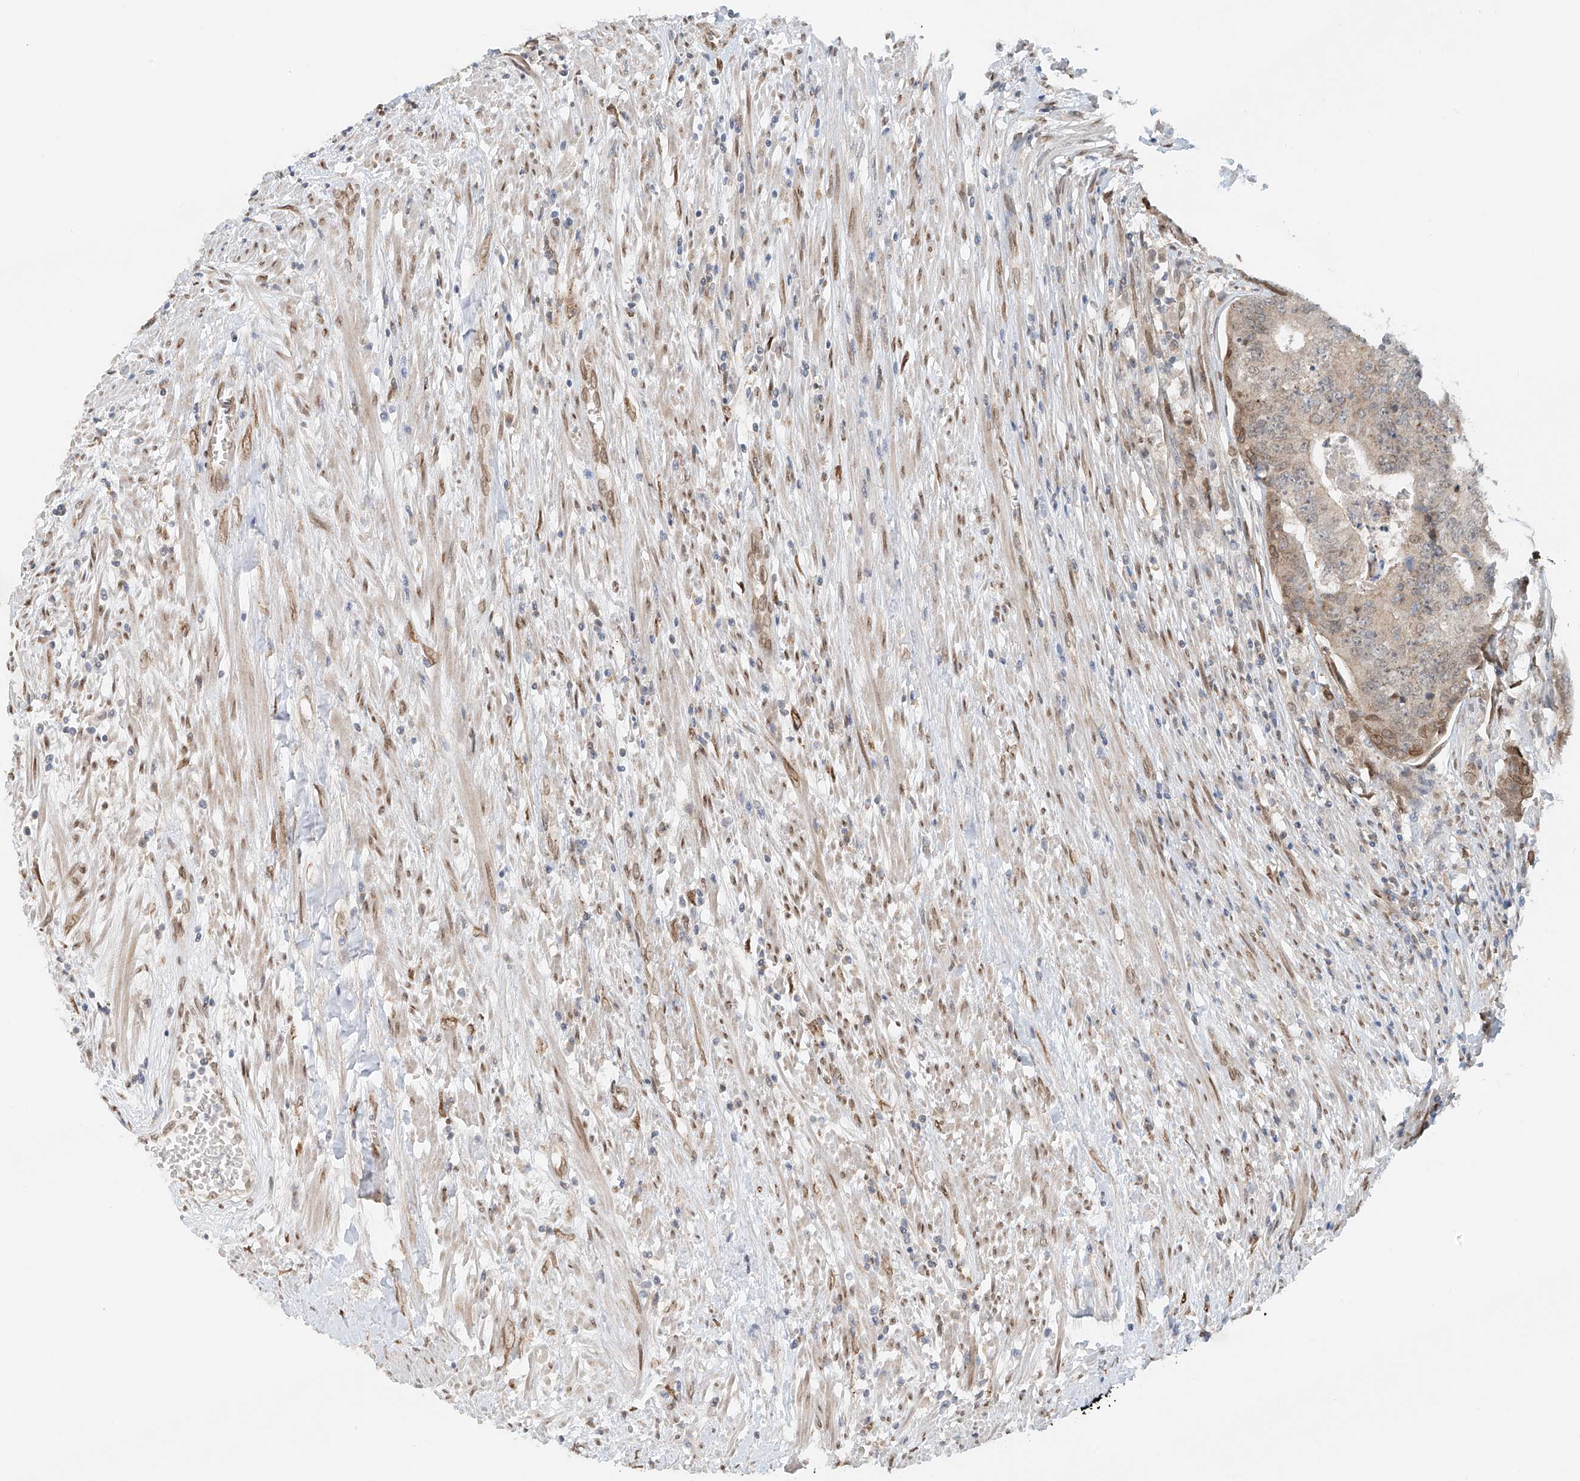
{"staining": {"intensity": "weak", "quantity": "25%-75%", "location": "cytoplasmic/membranous"}, "tissue": "colorectal cancer", "cell_type": "Tumor cells", "image_type": "cancer", "snomed": [{"axis": "morphology", "description": "Adenocarcinoma, NOS"}, {"axis": "topography", "description": "Colon"}], "caption": "Human colorectal cancer (adenocarcinoma) stained with a protein marker exhibits weak staining in tumor cells.", "gene": "STARD9", "patient": {"sex": "female", "age": 67}}